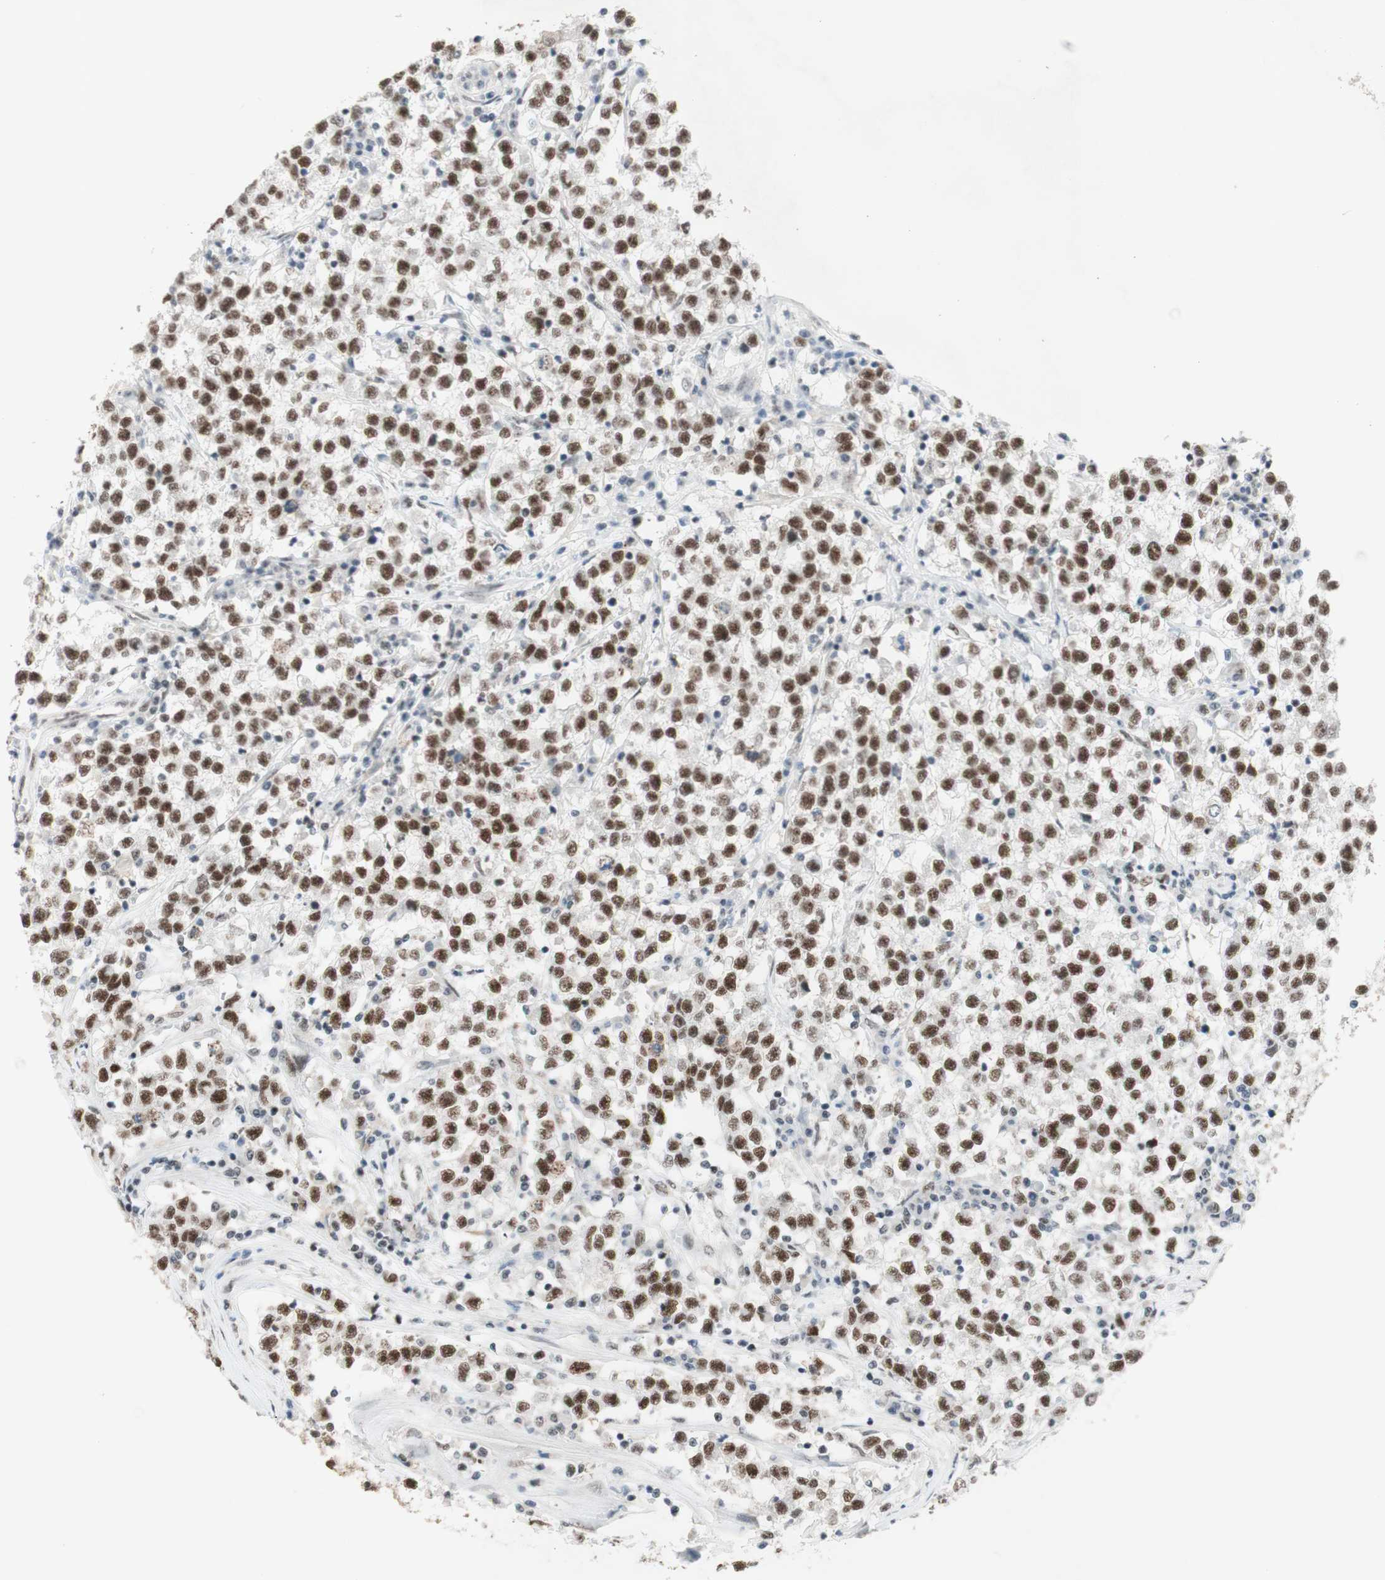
{"staining": {"intensity": "strong", "quantity": ">75%", "location": "nuclear"}, "tissue": "testis cancer", "cell_type": "Tumor cells", "image_type": "cancer", "snomed": [{"axis": "morphology", "description": "Seminoma, NOS"}, {"axis": "topography", "description": "Testis"}], "caption": "Protein analysis of seminoma (testis) tissue reveals strong nuclear expression in about >75% of tumor cells. (DAB (3,3'-diaminobenzidine) IHC with brightfield microscopy, high magnification).", "gene": "PRPF19", "patient": {"sex": "male", "age": 22}}